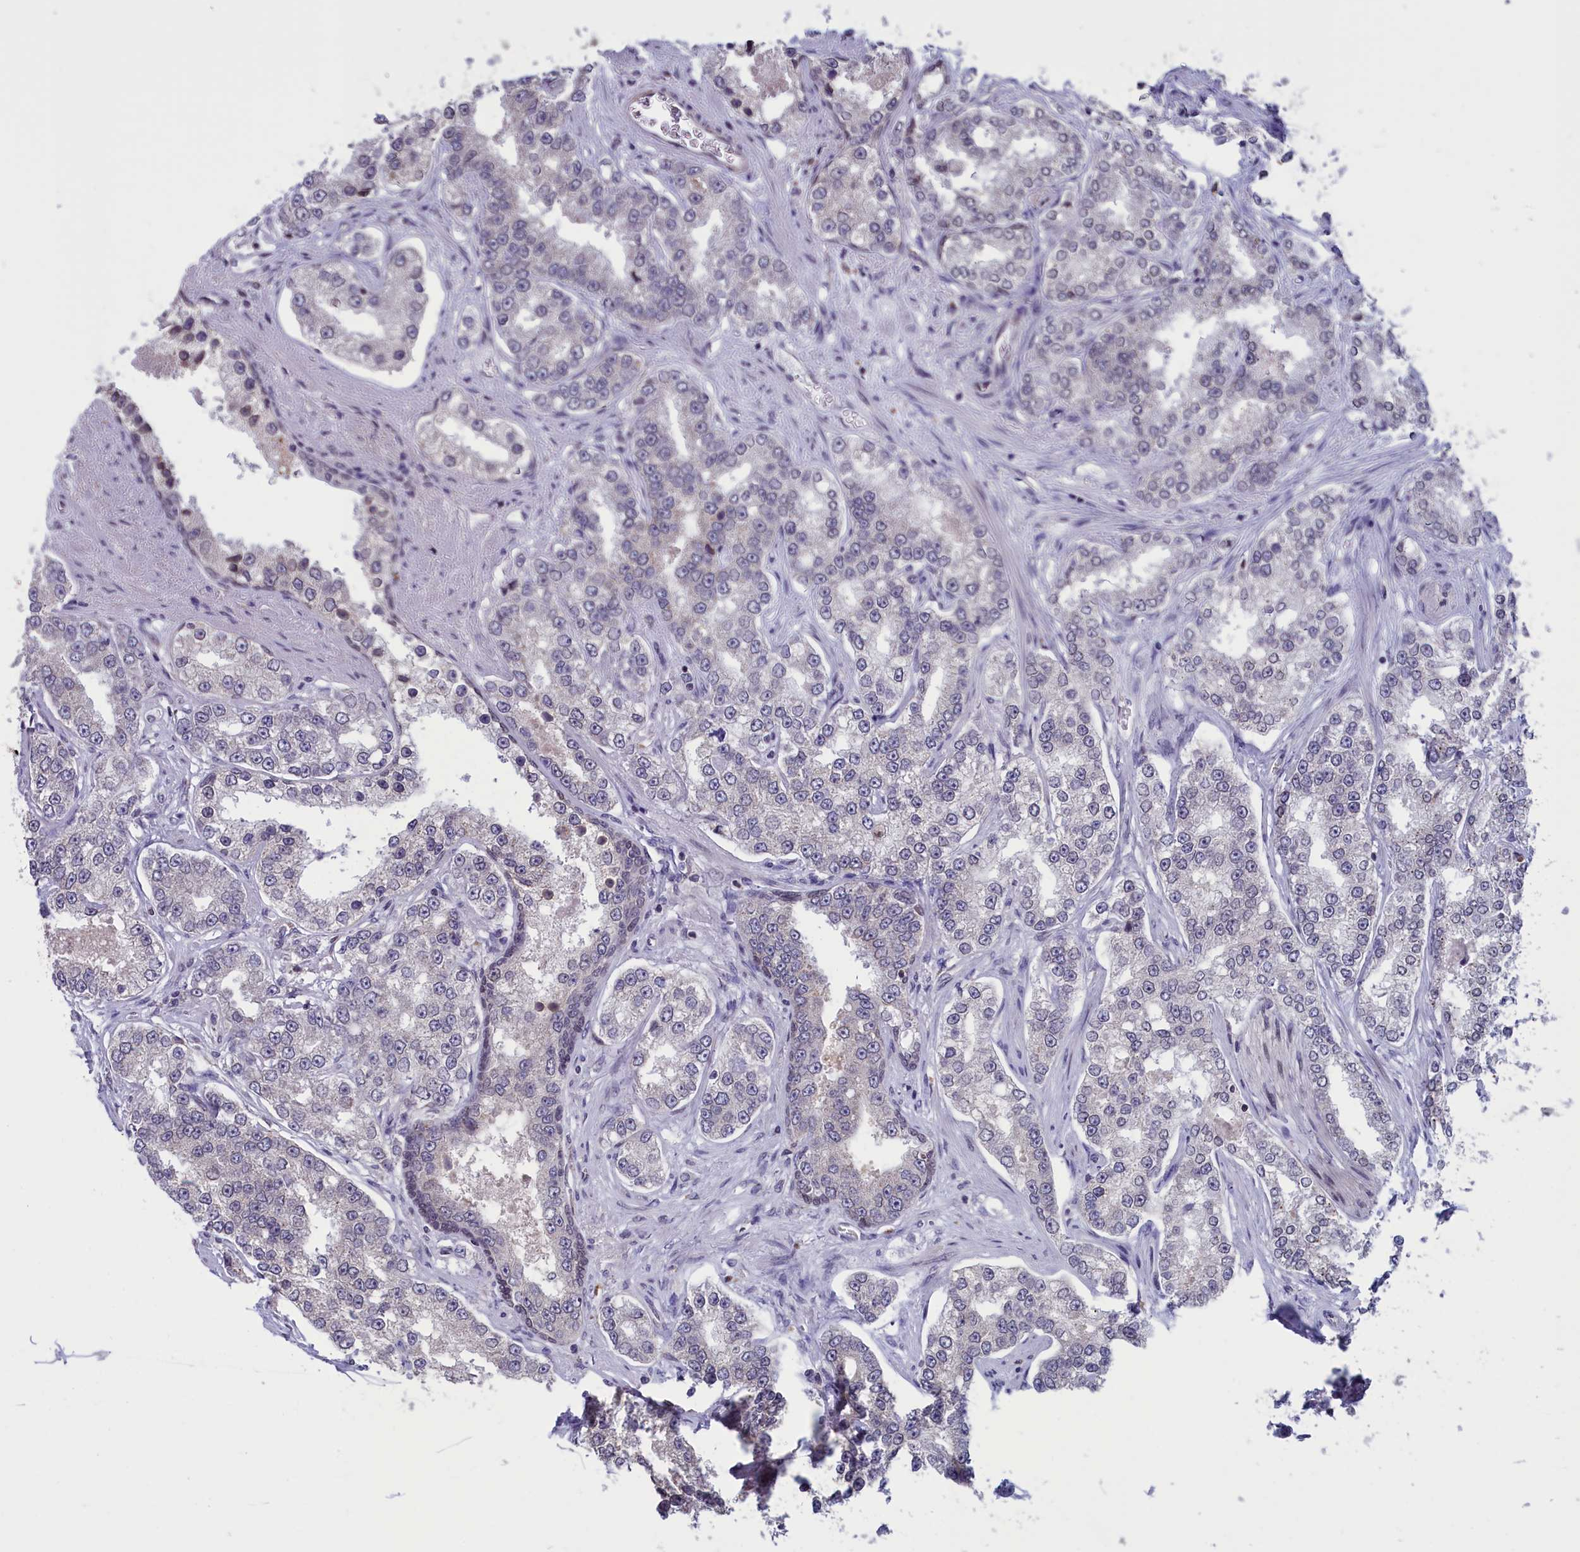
{"staining": {"intensity": "negative", "quantity": "none", "location": "none"}, "tissue": "prostate cancer", "cell_type": "Tumor cells", "image_type": "cancer", "snomed": [{"axis": "morphology", "description": "Normal tissue, NOS"}, {"axis": "morphology", "description": "Adenocarcinoma, High grade"}, {"axis": "topography", "description": "Prostate"}], "caption": "This is a micrograph of immunohistochemistry staining of prostate cancer, which shows no expression in tumor cells.", "gene": "PARS2", "patient": {"sex": "male", "age": 83}}